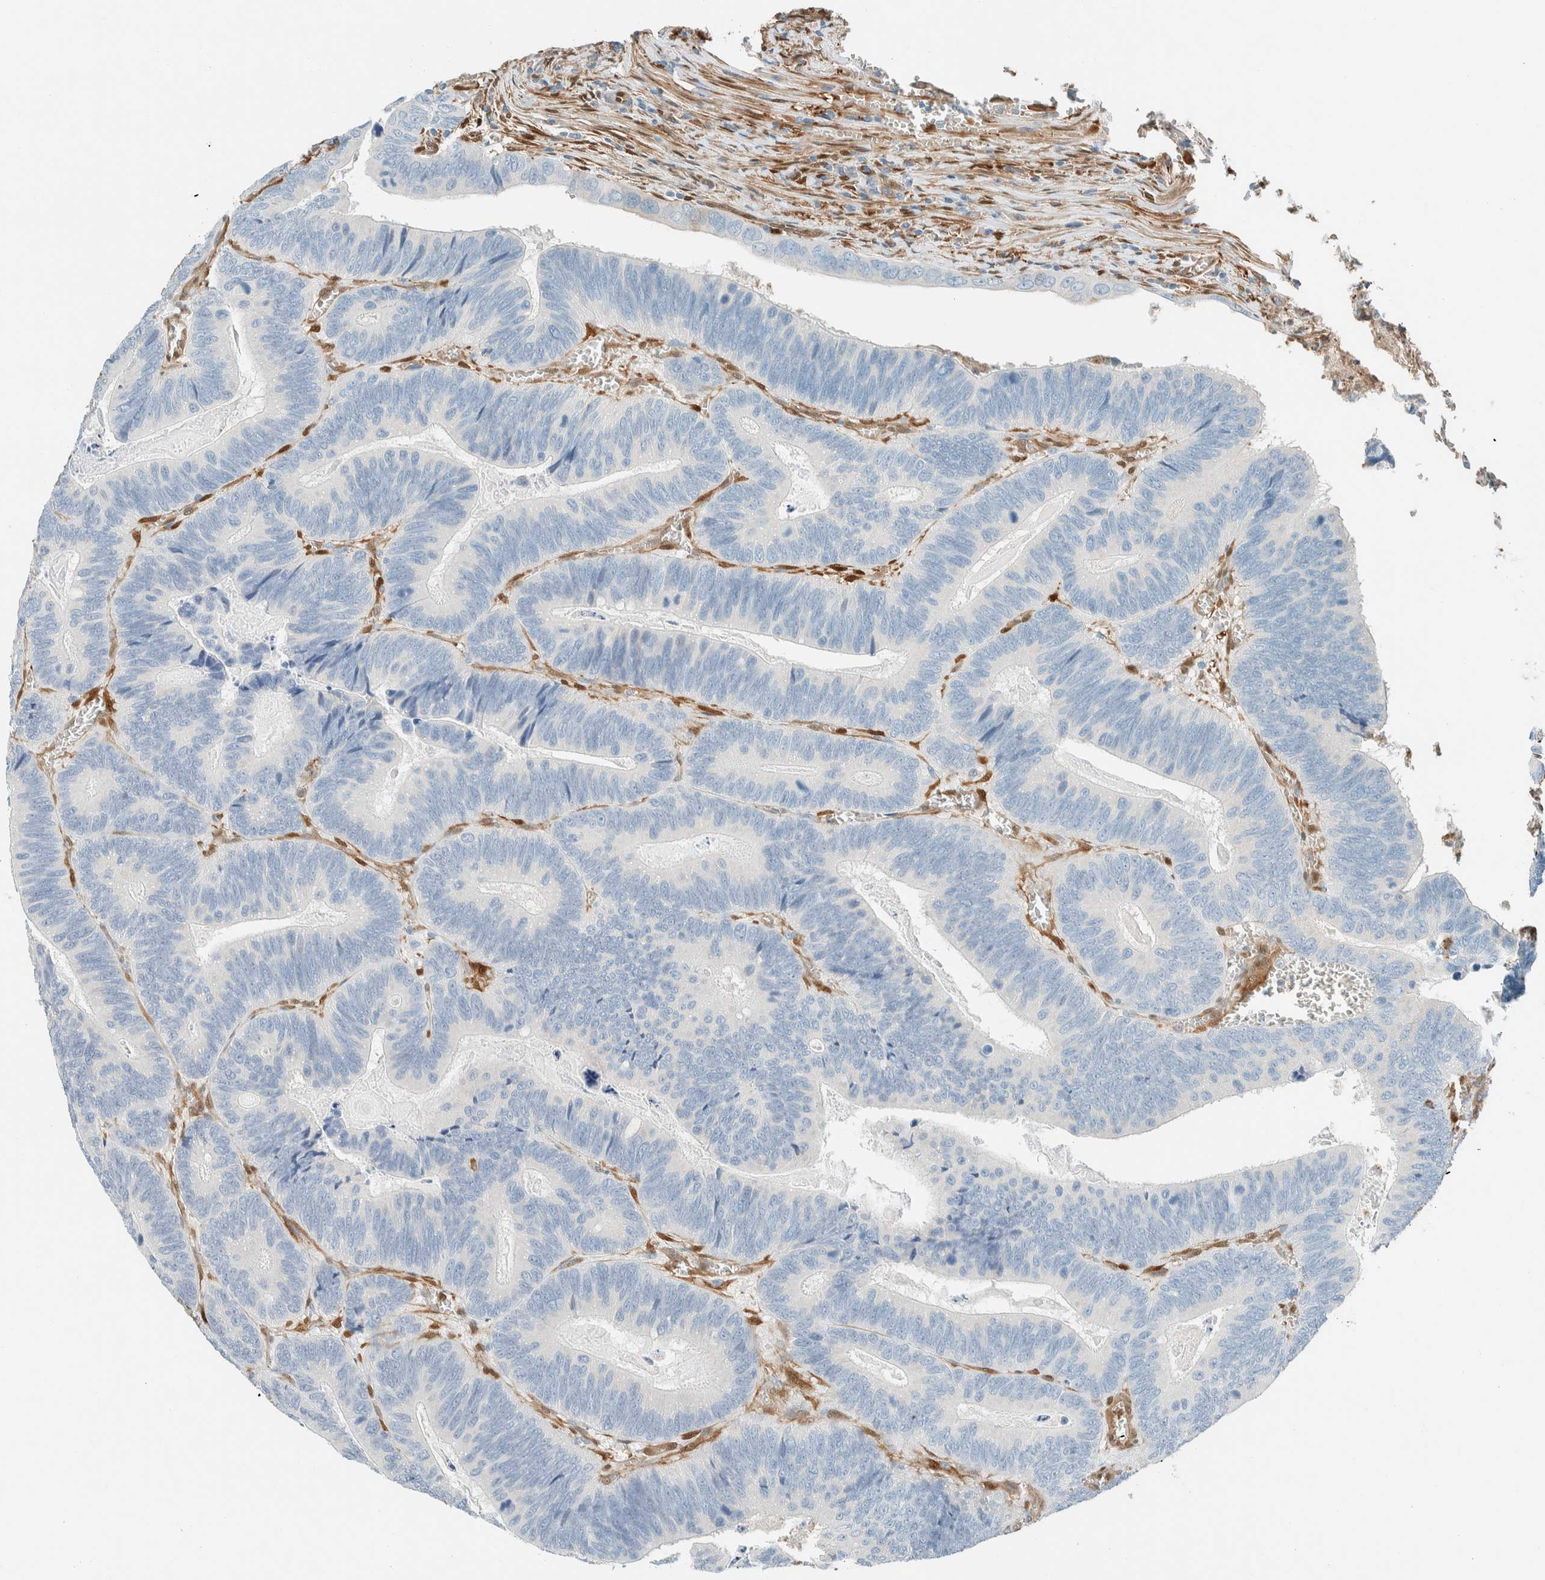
{"staining": {"intensity": "negative", "quantity": "none", "location": "none"}, "tissue": "colorectal cancer", "cell_type": "Tumor cells", "image_type": "cancer", "snomed": [{"axis": "morphology", "description": "Inflammation, NOS"}, {"axis": "morphology", "description": "Adenocarcinoma, NOS"}, {"axis": "topography", "description": "Colon"}], "caption": "IHC histopathology image of neoplastic tissue: adenocarcinoma (colorectal) stained with DAB displays no significant protein staining in tumor cells.", "gene": "NXN", "patient": {"sex": "male", "age": 72}}